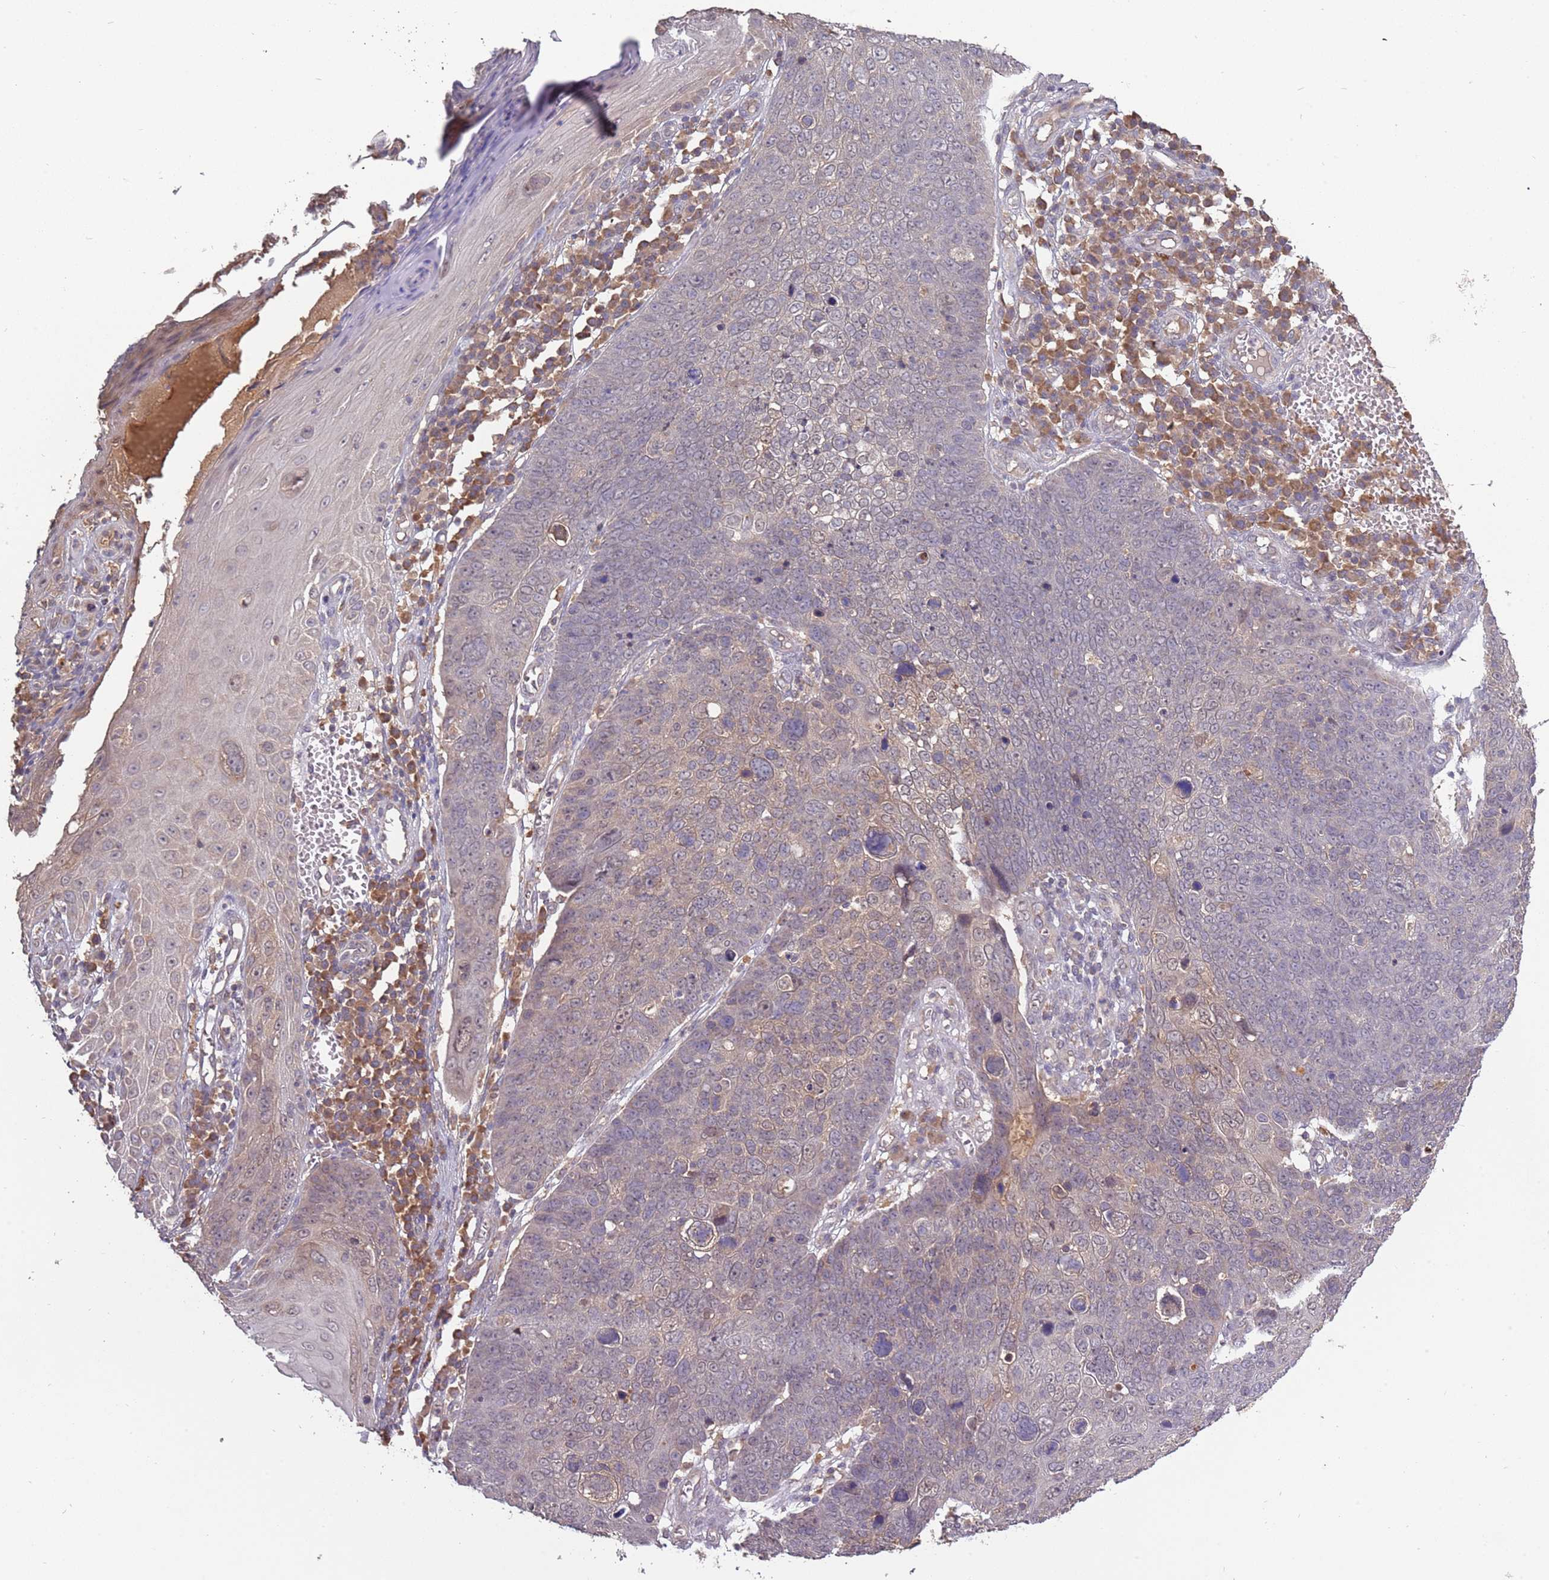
{"staining": {"intensity": "weak", "quantity": "<25%", "location": "cytoplasmic/membranous"}, "tissue": "skin cancer", "cell_type": "Tumor cells", "image_type": "cancer", "snomed": [{"axis": "morphology", "description": "Squamous cell carcinoma, NOS"}, {"axis": "topography", "description": "Skin"}], "caption": "IHC photomicrograph of human skin squamous cell carcinoma stained for a protein (brown), which exhibits no staining in tumor cells.", "gene": "USP32", "patient": {"sex": "male", "age": 71}}